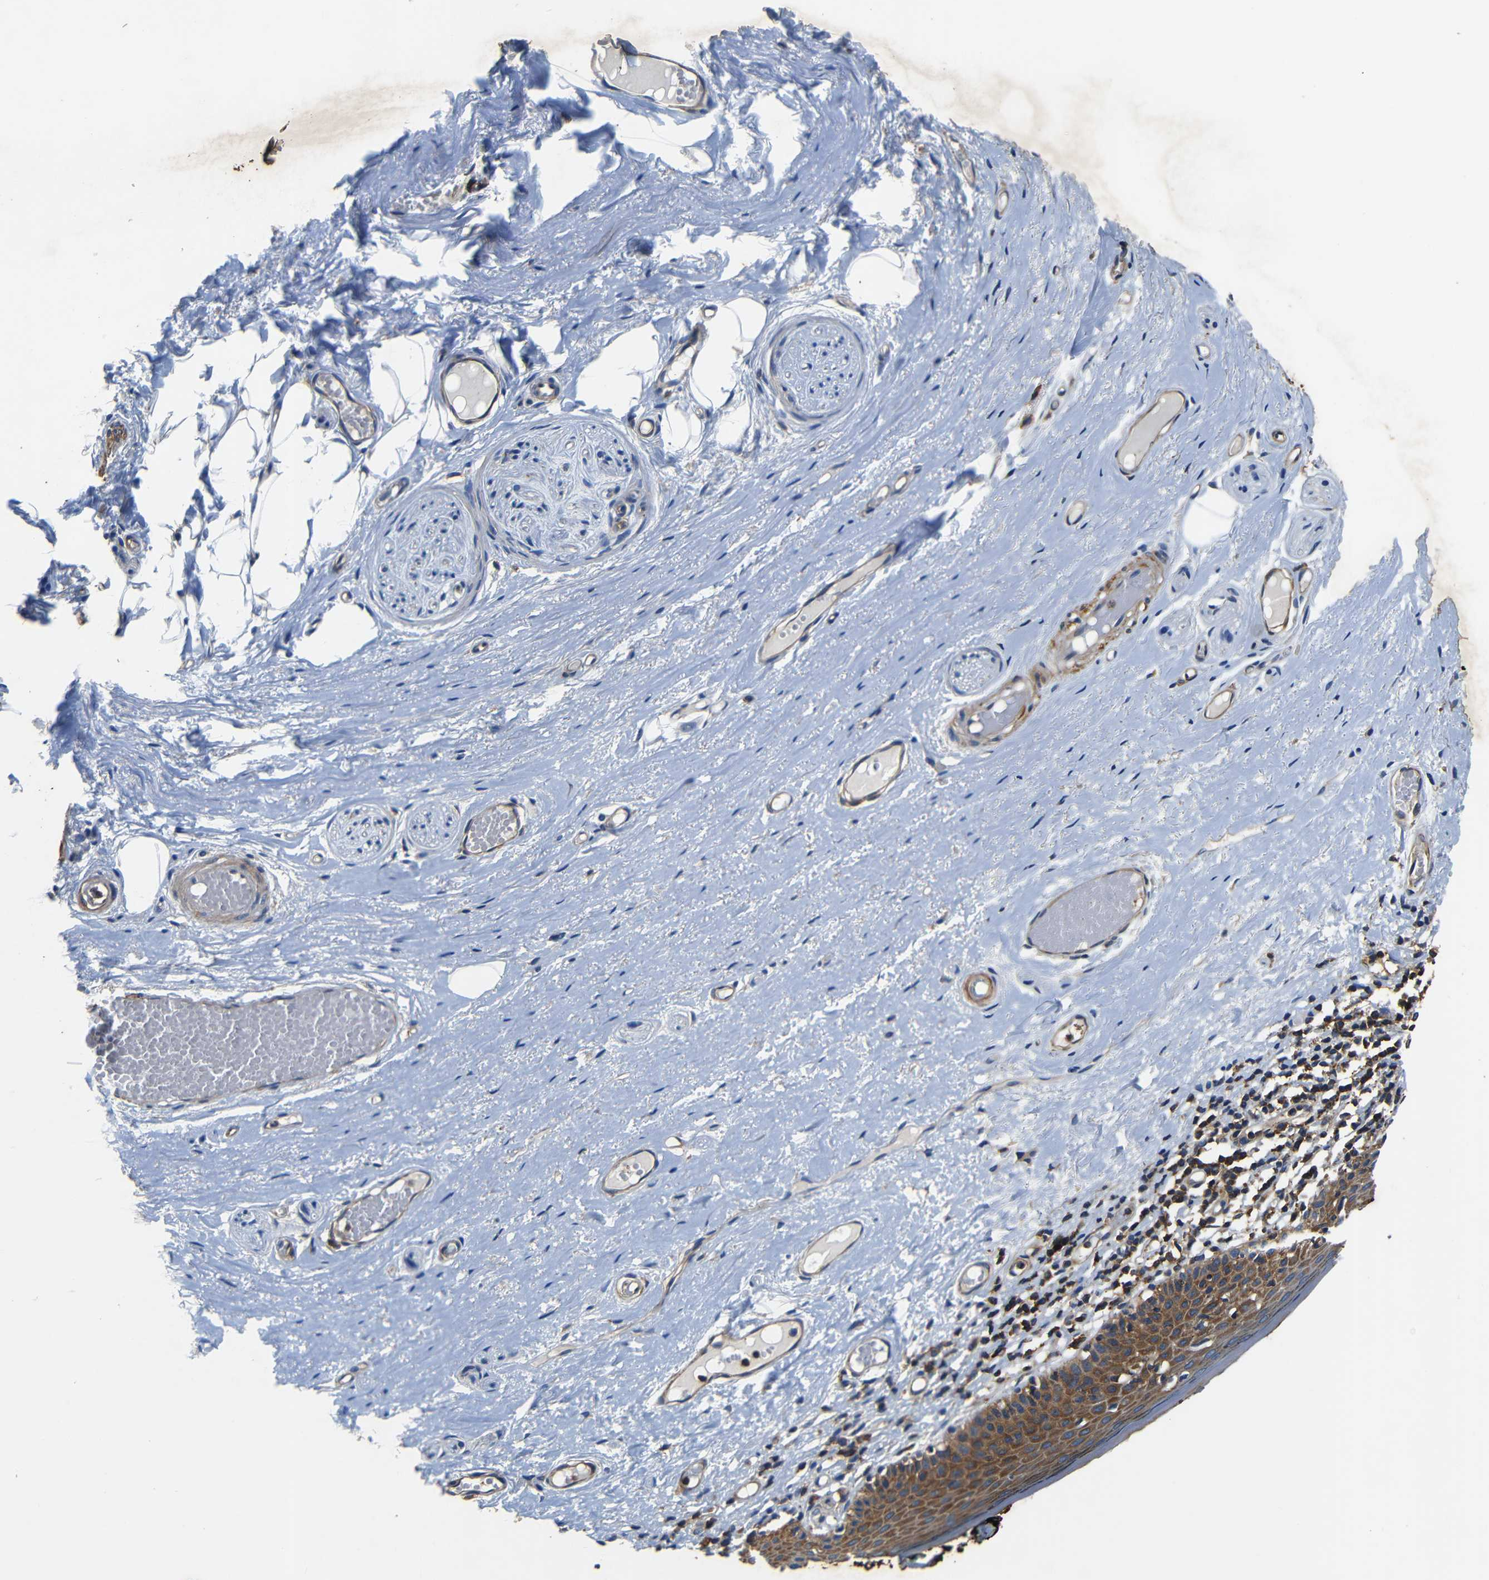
{"staining": {"intensity": "strong", "quantity": ">75%", "location": "cytoplasmic/membranous"}, "tissue": "skin", "cell_type": "Epidermal cells", "image_type": "normal", "snomed": [{"axis": "morphology", "description": "Normal tissue, NOS"}, {"axis": "topography", "description": "Vulva"}], "caption": "The photomicrograph demonstrates staining of normal skin, revealing strong cytoplasmic/membranous protein positivity (brown color) within epidermal cells.", "gene": "CNR2", "patient": {"sex": "female", "age": 54}}